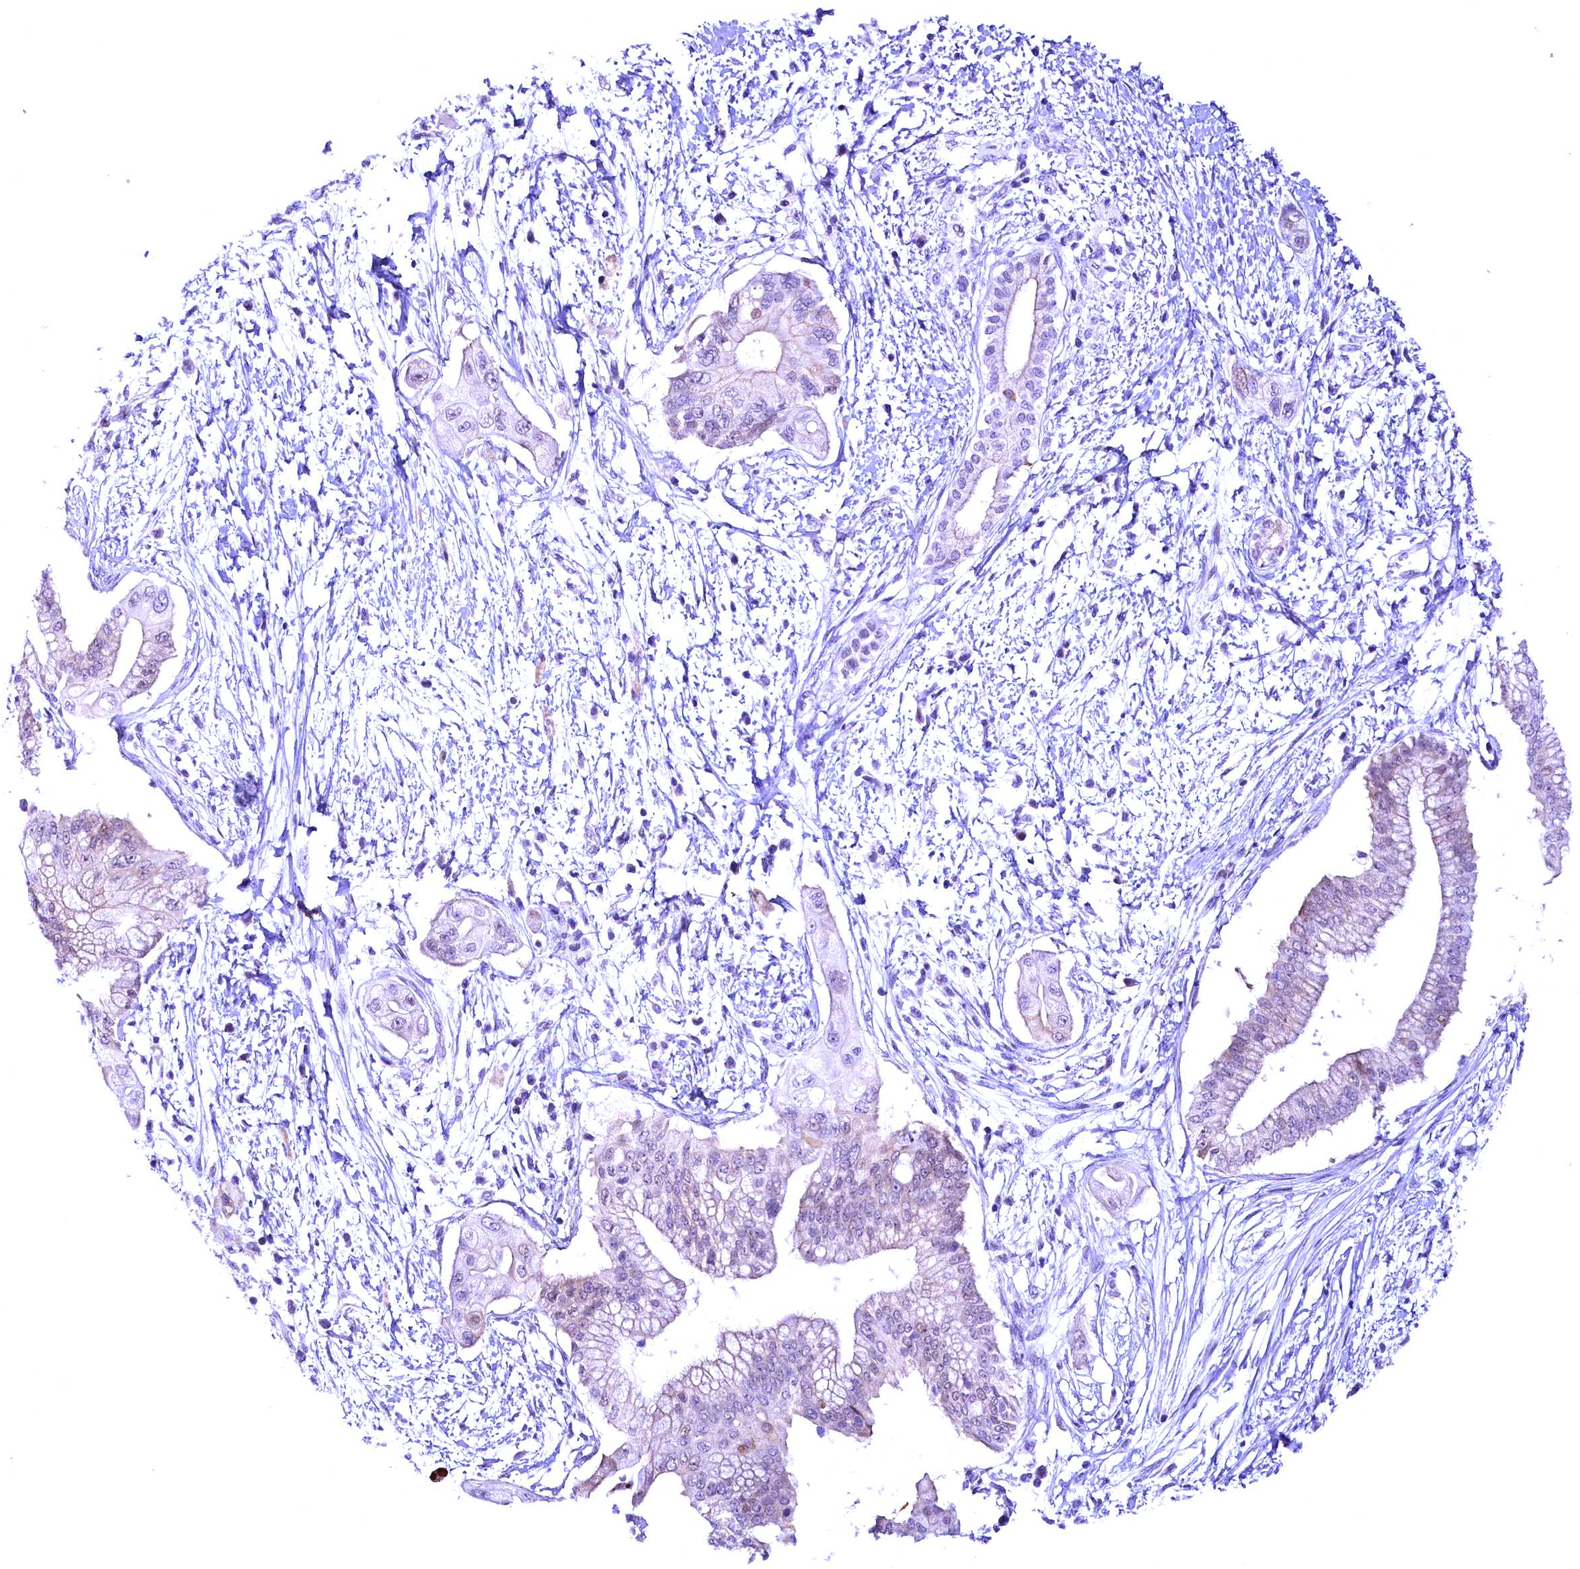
{"staining": {"intensity": "negative", "quantity": "none", "location": "none"}, "tissue": "pancreatic cancer", "cell_type": "Tumor cells", "image_type": "cancer", "snomed": [{"axis": "morphology", "description": "Adenocarcinoma, NOS"}, {"axis": "topography", "description": "Pancreas"}], "caption": "High magnification brightfield microscopy of pancreatic cancer stained with DAB (3,3'-diaminobenzidine) (brown) and counterstained with hematoxylin (blue): tumor cells show no significant expression. (Brightfield microscopy of DAB IHC at high magnification).", "gene": "CCDC106", "patient": {"sex": "male", "age": 68}}